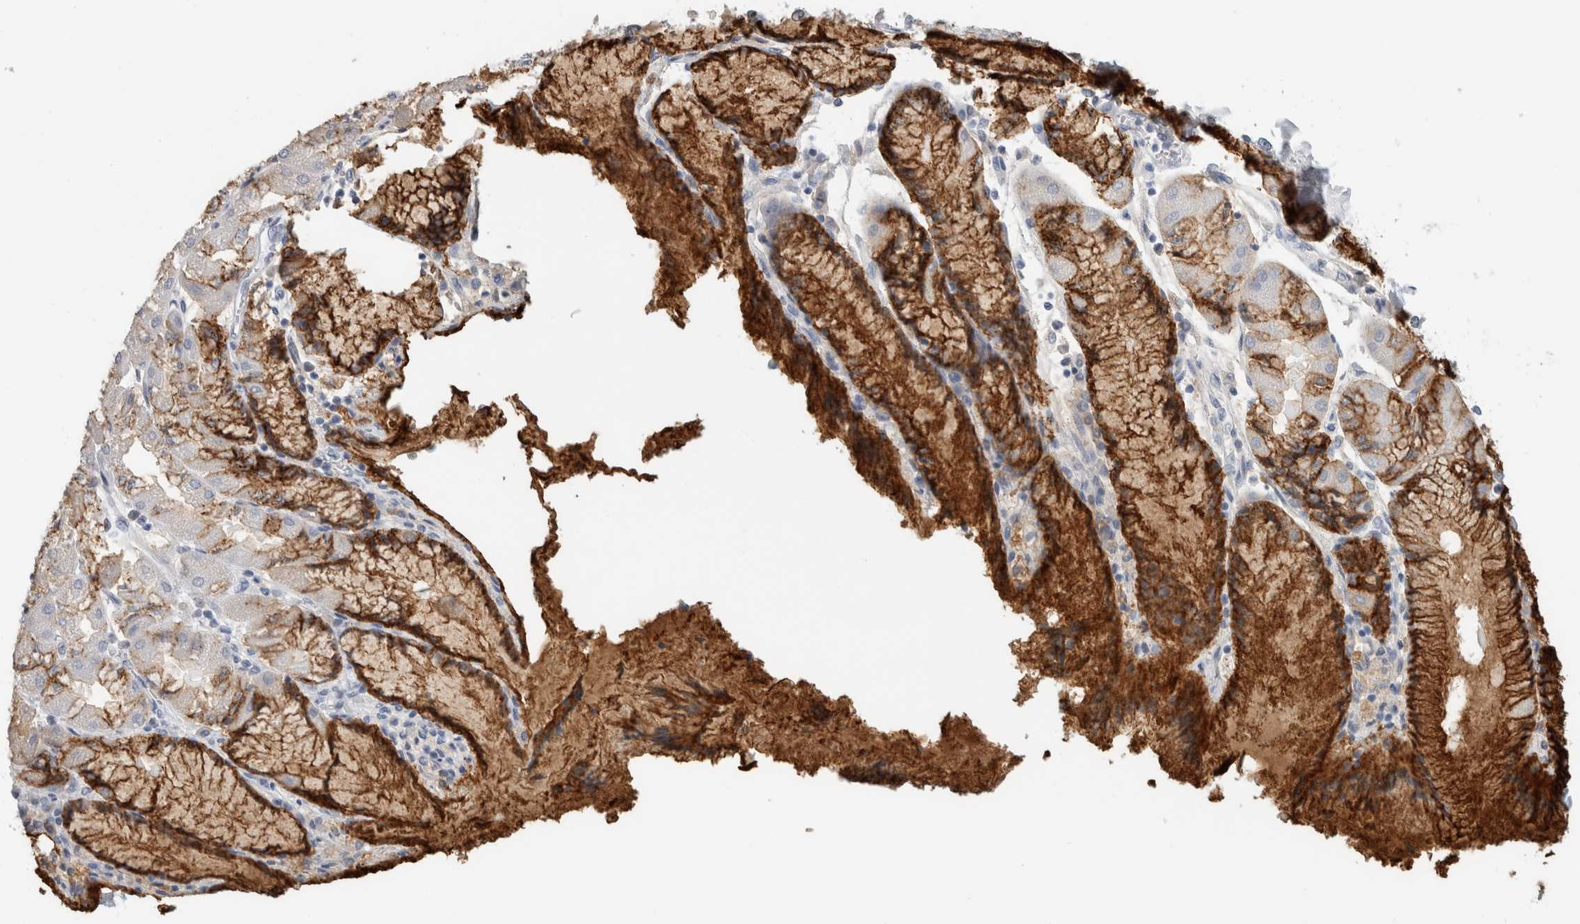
{"staining": {"intensity": "strong", "quantity": ">75%", "location": "cytoplasmic/membranous"}, "tissue": "stomach cancer", "cell_type": "Tumor cells", "image_type": "cancer", "snomed": [{"axis": "morphology", "description": "Normal tissue, NOS"}, {"axis": "morphology", "description": "Adenocarcinoma, NOS"}, {"axis": "topography", "description": "Stomach, upper"}, {"axis": "topography", "description": "Stomach"}], "caption": "Protein expression analysis of stomach cancer (adenocarcinoma) shows strong cytoplasmic/membranous expression in approximately >75% of tumor cells.", "gene": "TSPAN8", "patient": {"sex": "male", "age": 59}}